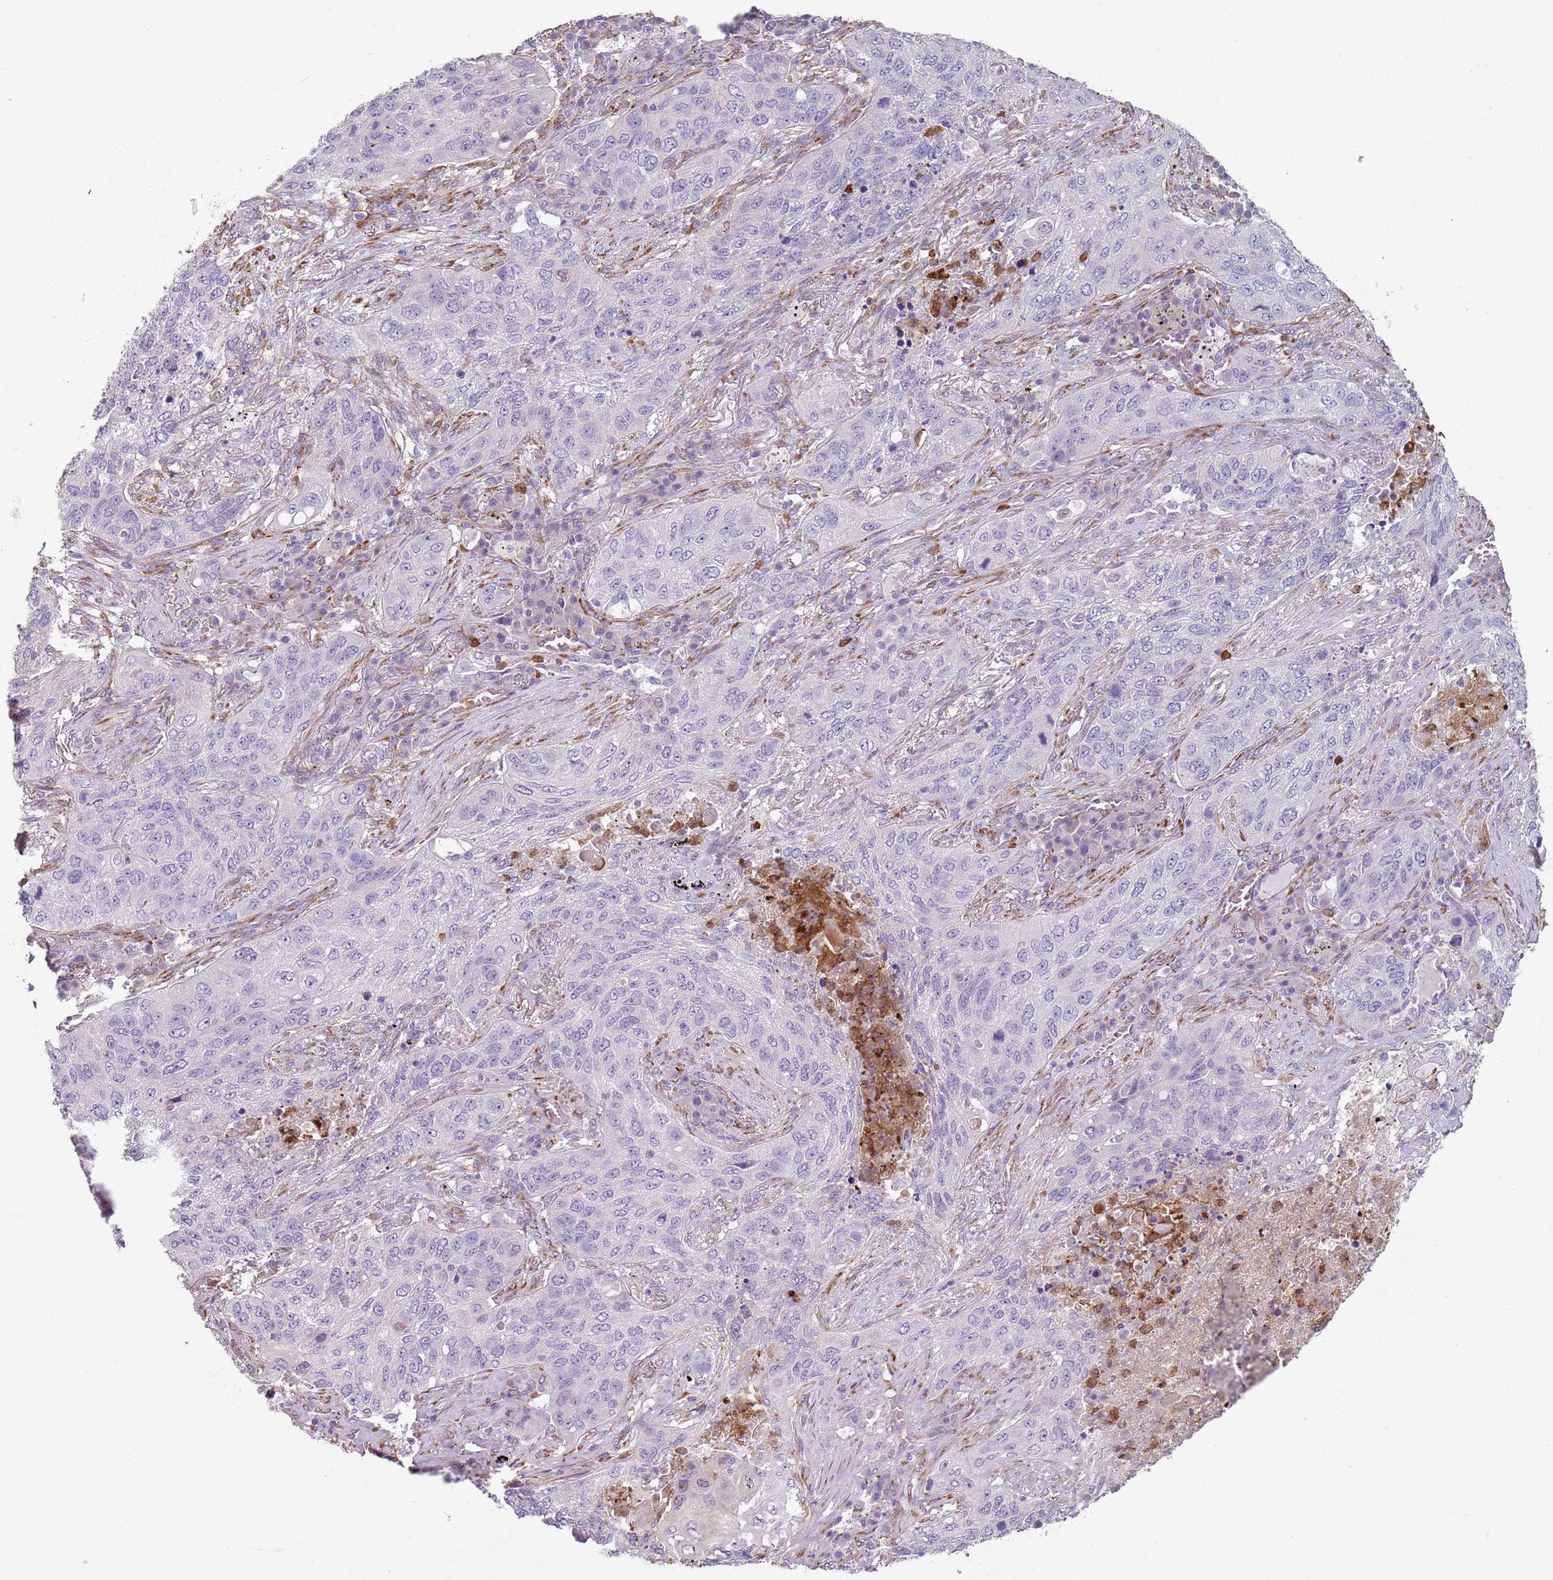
{"staining": {"intensity": "negative", "quantity": "none", "location": "none"}, "tissue": "lung cancer", "cell_type": "Tumor cells", "image_type": "cancer", "snomed": [{"axis": "morphology", "description": "Squamous cell carcinoma, NOS"}, {"axis": "topography", "description": "Lung"}], "caption": "The micrograph shows no significant expression in tumor cells of squamous cell carcinoma (lung).", "gene": "PHLPP2", "patient": {"sex": "female", "age": 63}}